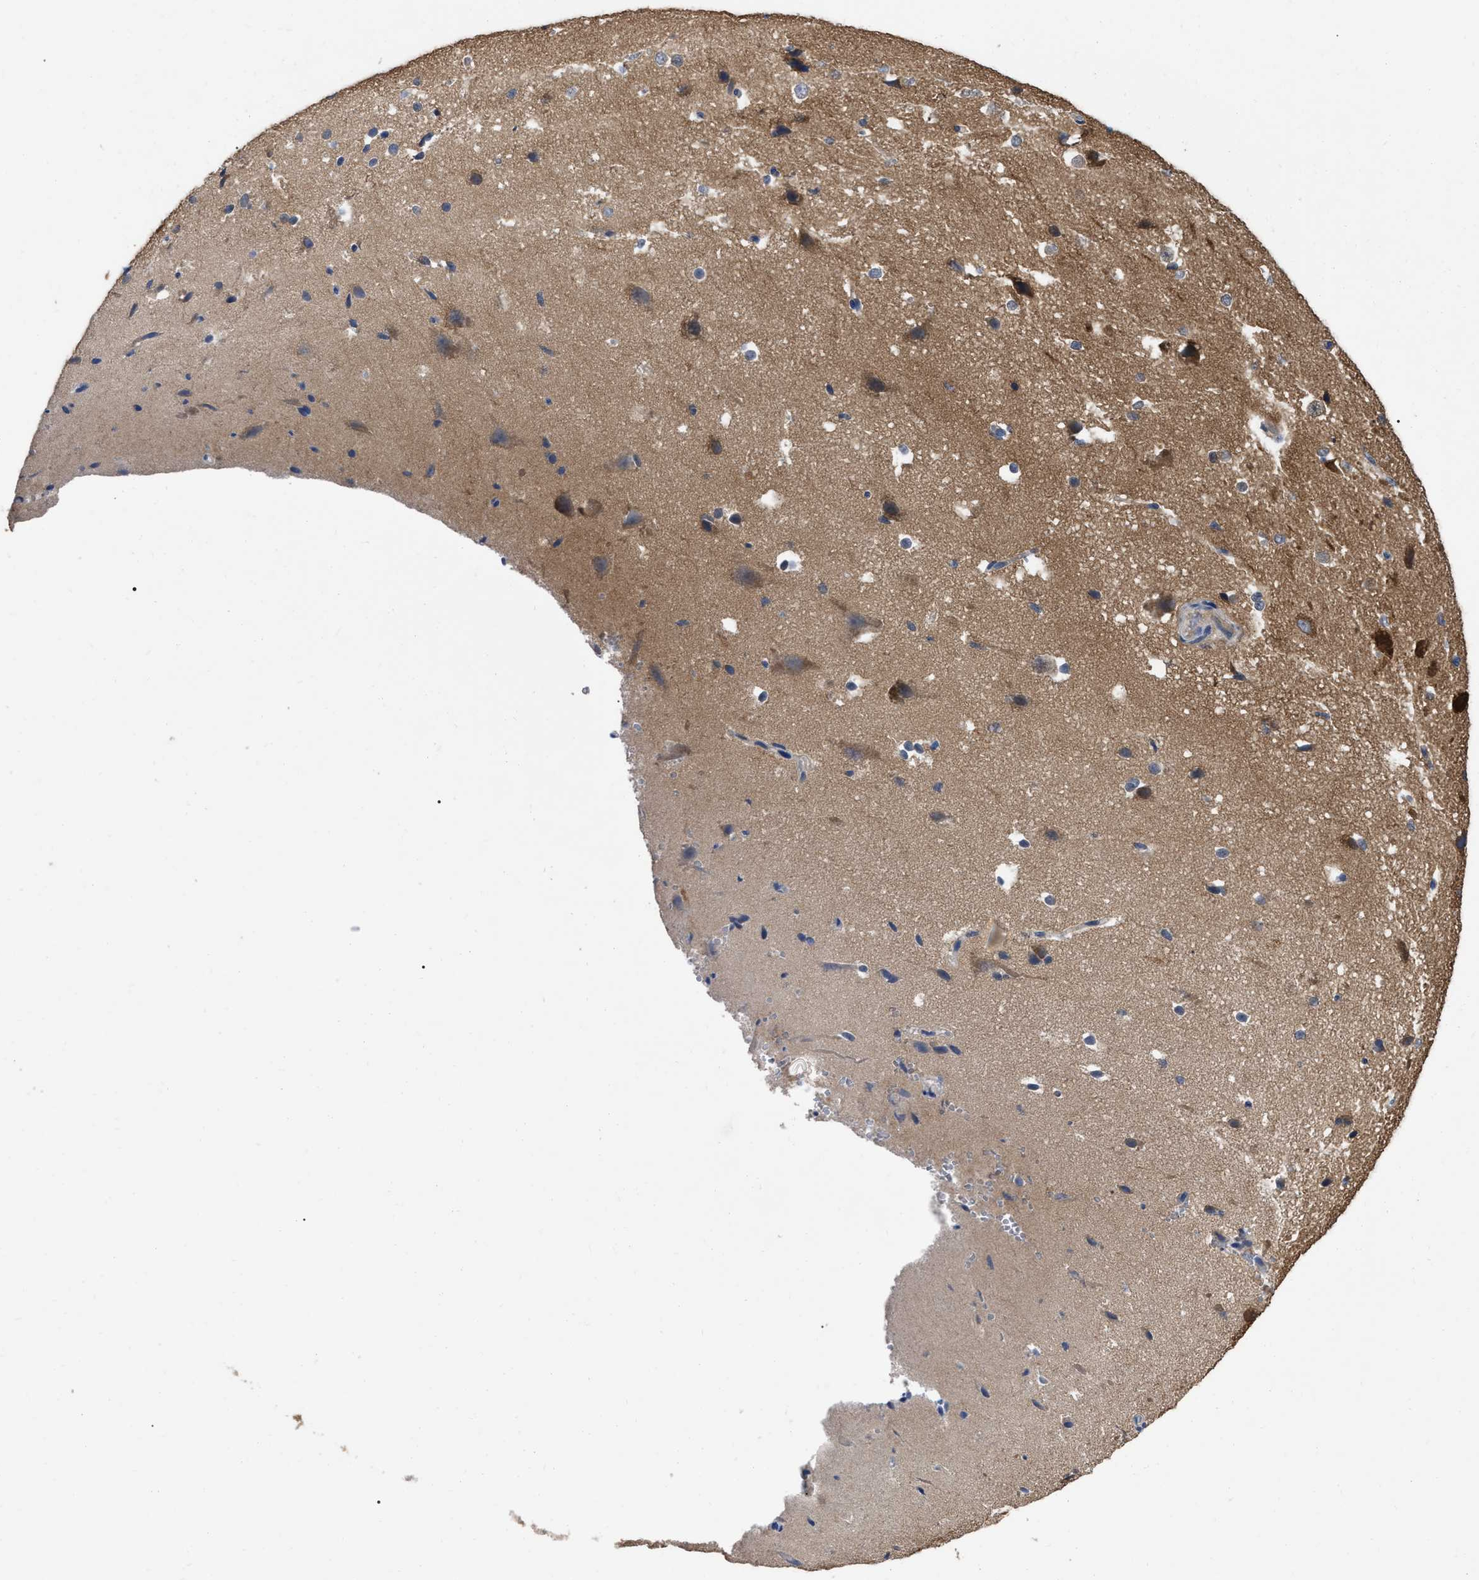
{"staining": {"intensity": "negative", "quantity": "none", "location": "none"}, "tissue": "cerebral cortex", "cell_type": "Endothelial cells", "image_type": "normal", "snomed": [{"axis": "morphology", "description": "Normal tissue, NOS"}, {"axis": "morphology", "description": "Developmental malformation"}, {"axis": "topography", "description": "Cerebral cortex"}], "caption": "Histopathology image shows no protein expression in endothelial cells of normal cerebral cortex. (DAB (3,3'-diaminobenzidine) immunohistochemistry with hematoxylin counter stain).", "gene": "RAP1GDS1", "patient": {"sex": "female", "age": 30}}